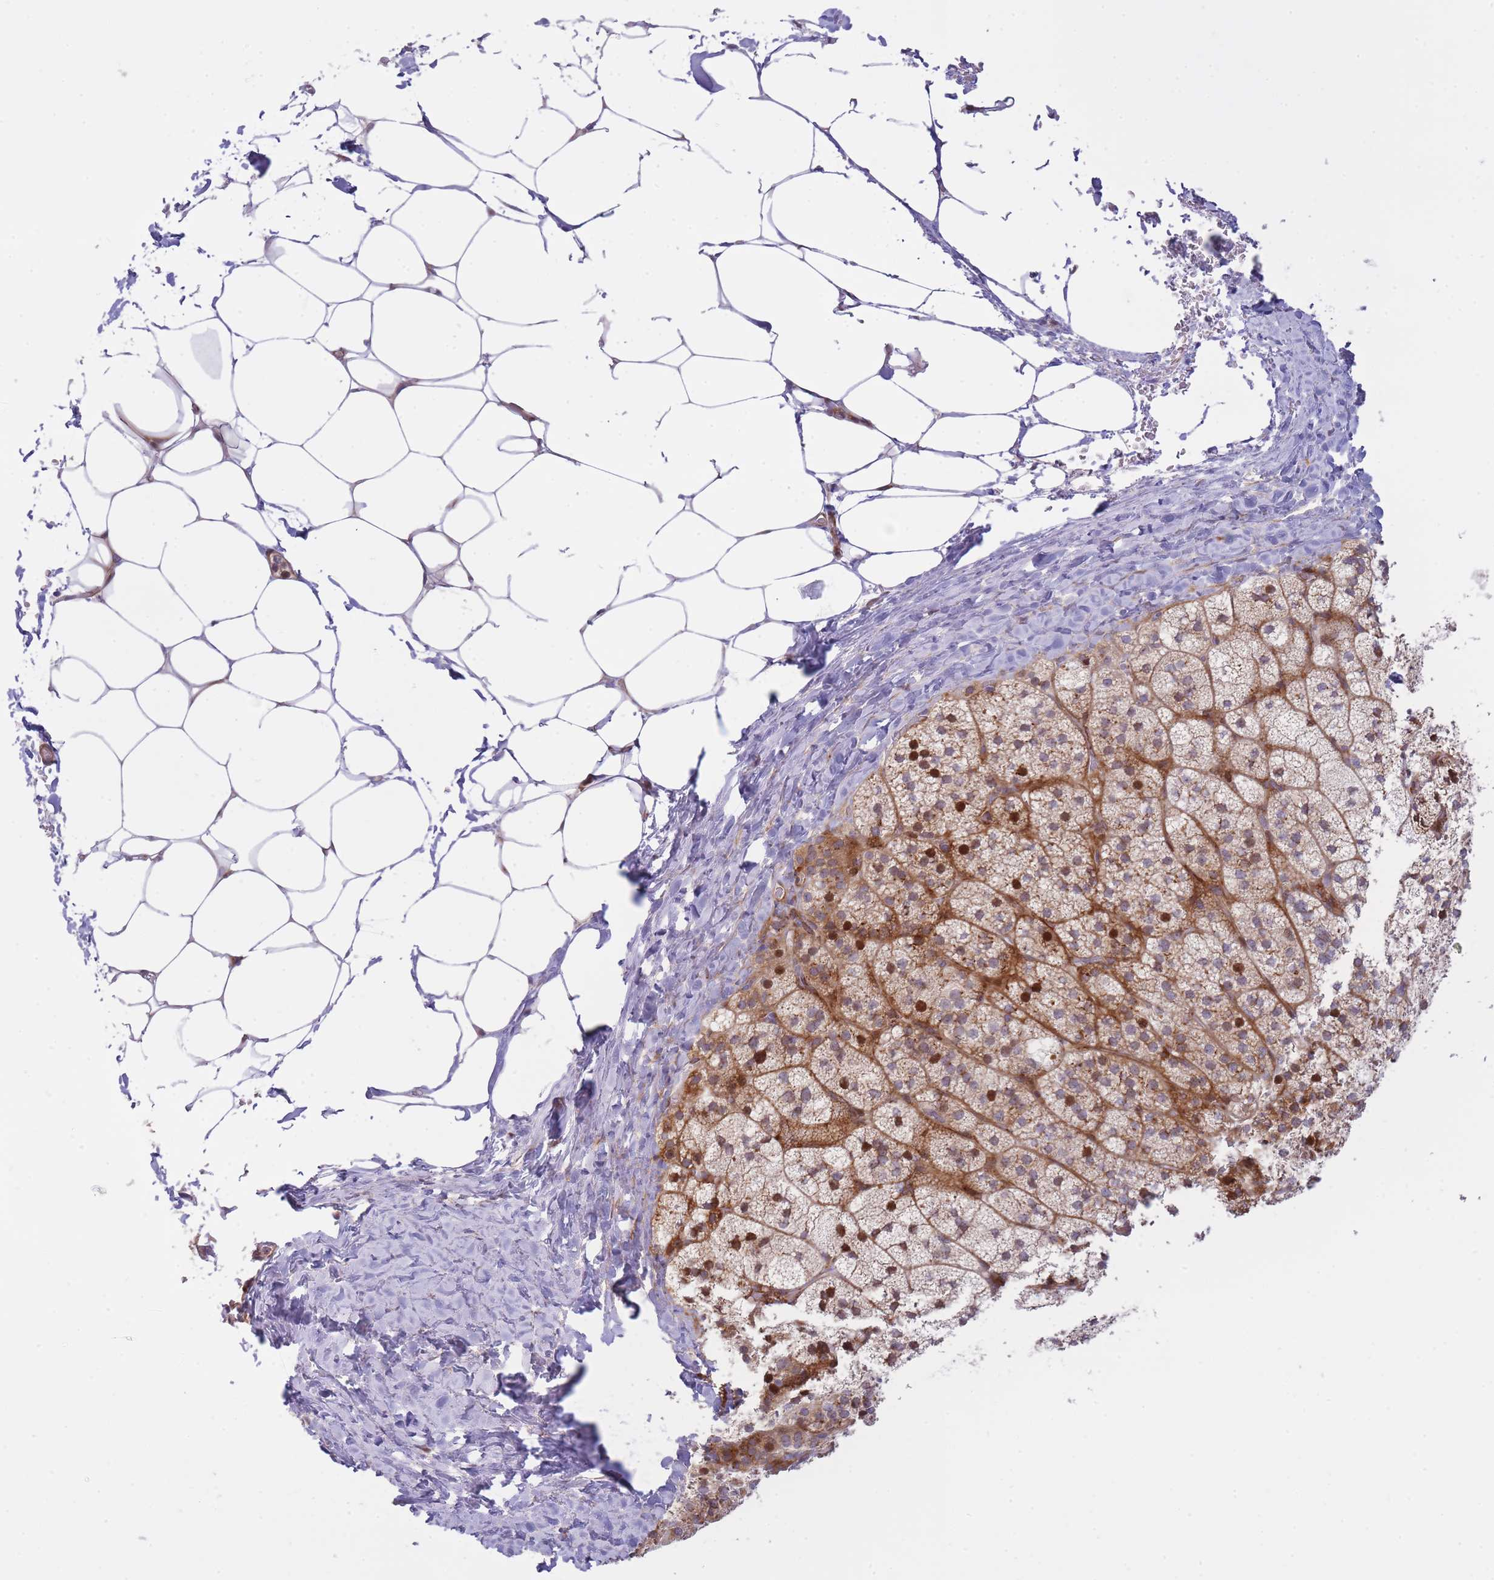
{"staining": {"intensity": "strong", "quantity": "<25%", "location": "cytoplasmic/membranous,nuclear"}, "tissue": "adrenal gland", "cell_type": "Glandular cells", "image_type": "normal", "snomed": [{"axis": "morphology", "description": "Normal tissue, NOS"}, {"axis": "topography", "description": "Adrenal gland"}], "caption": "The immunohistochemical stain highlights strong cytoplasmic/membranous,nuclear positivity in glandular cells of benign adrenal gland. The staining was performed using DAB (3,3'-diaminobenzidine), with brown indicating positive protein expression. Nuclei are stained blue with hematoxylin.", "gene": "ATP5MC2", "patient": {"sex": "female", "age": 58}}